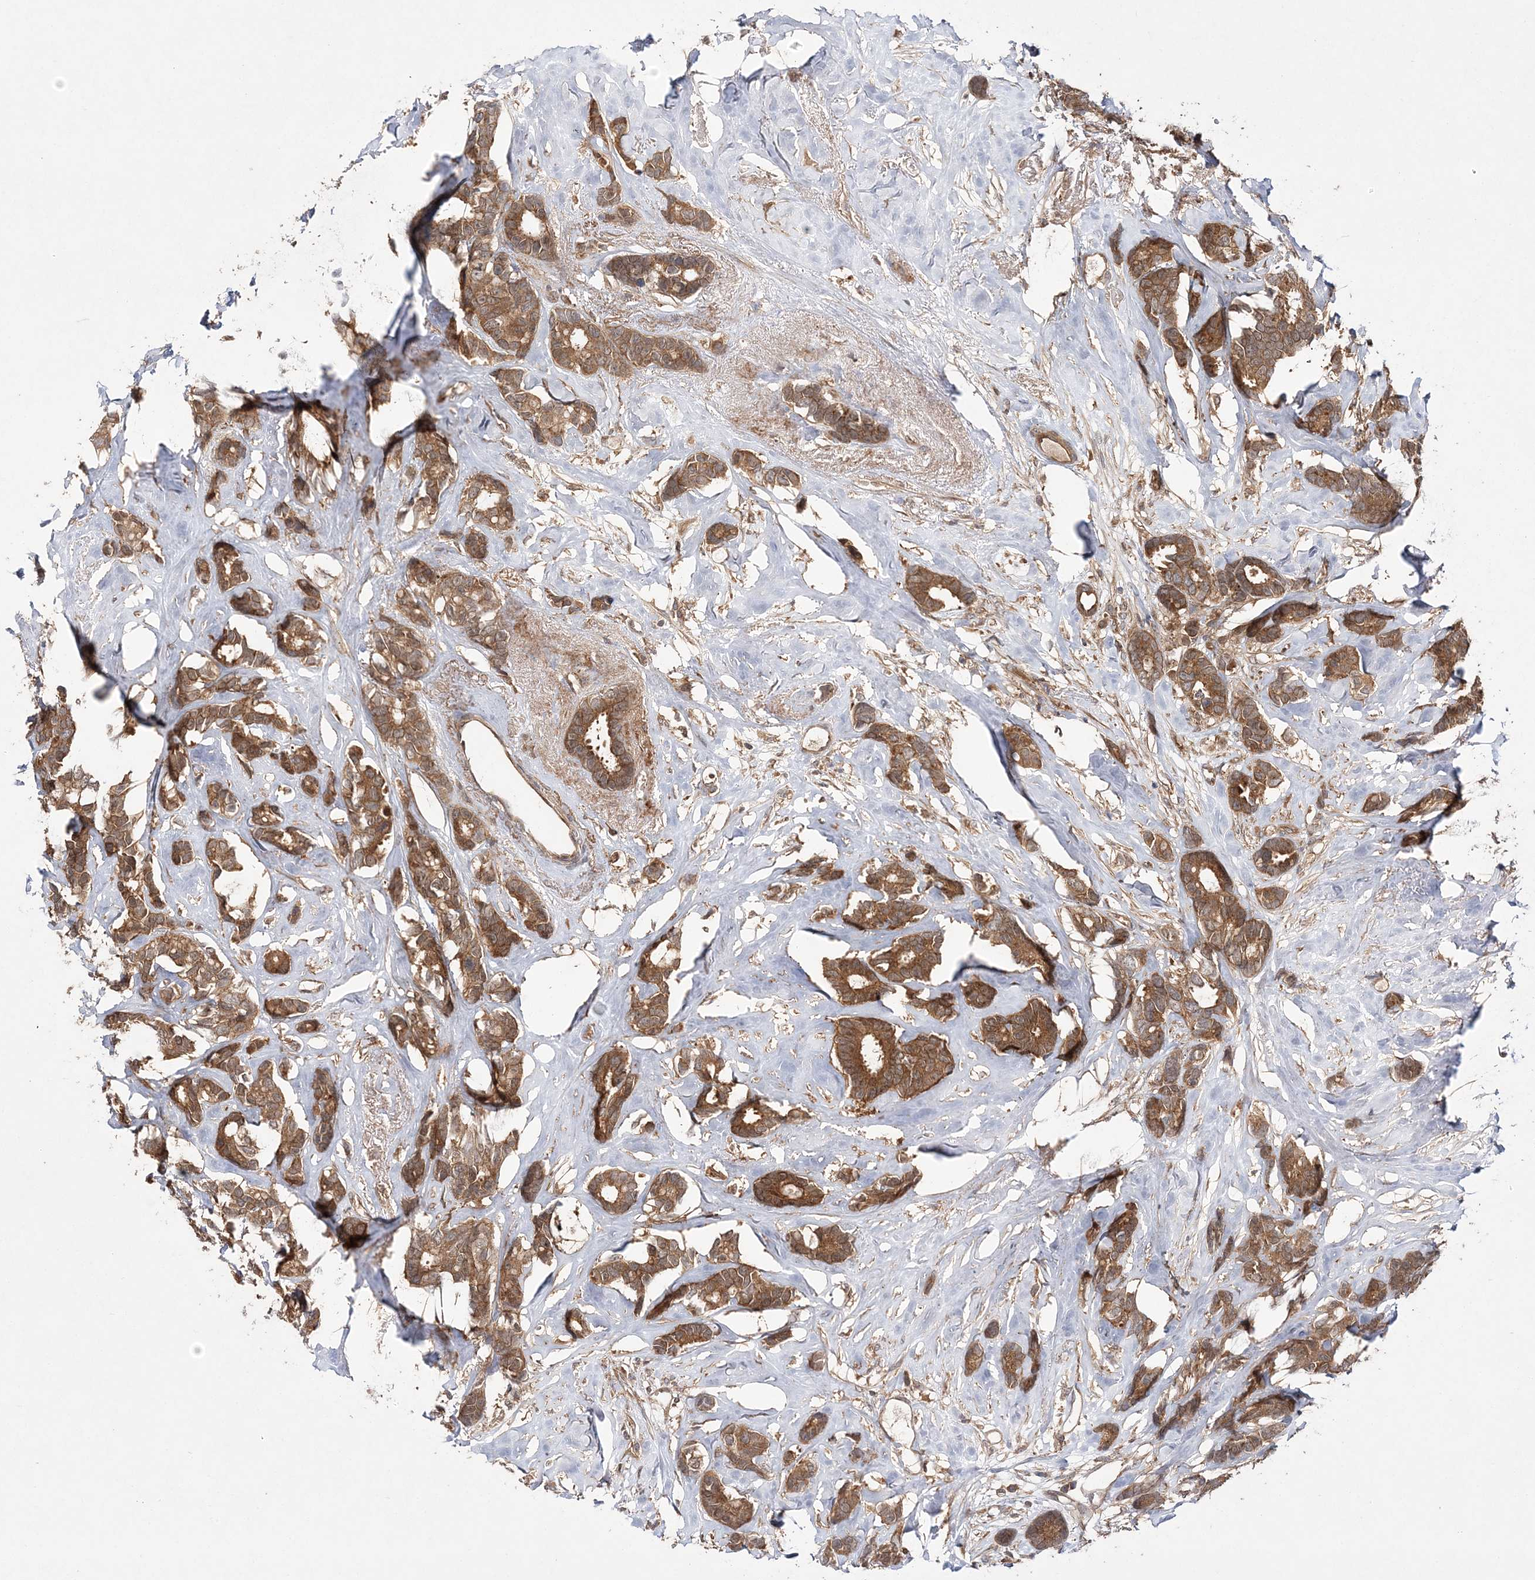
{"staining": {"intensity": "moderate", "quantity": ">75%", "location": "cytoplasmic/membranous"}, "tissue": "breast cancer", "cell_type": "Tumor cells", "image_type": "cancer", "snomed": [{"axis": "morphology", "description": "Duct carcinoma"}, {"axis": "topography", "description": "Breast"}], "caption": "IHC image of human breast invasive ductal carcinoma stained for a protein (brown), which exhibits medium levels of moderate cytoplasmic/membranous positivity in about >75% of tumor cells.", "gene": "TMEM9B", "patient": {"sex": "female", "age": 87}}